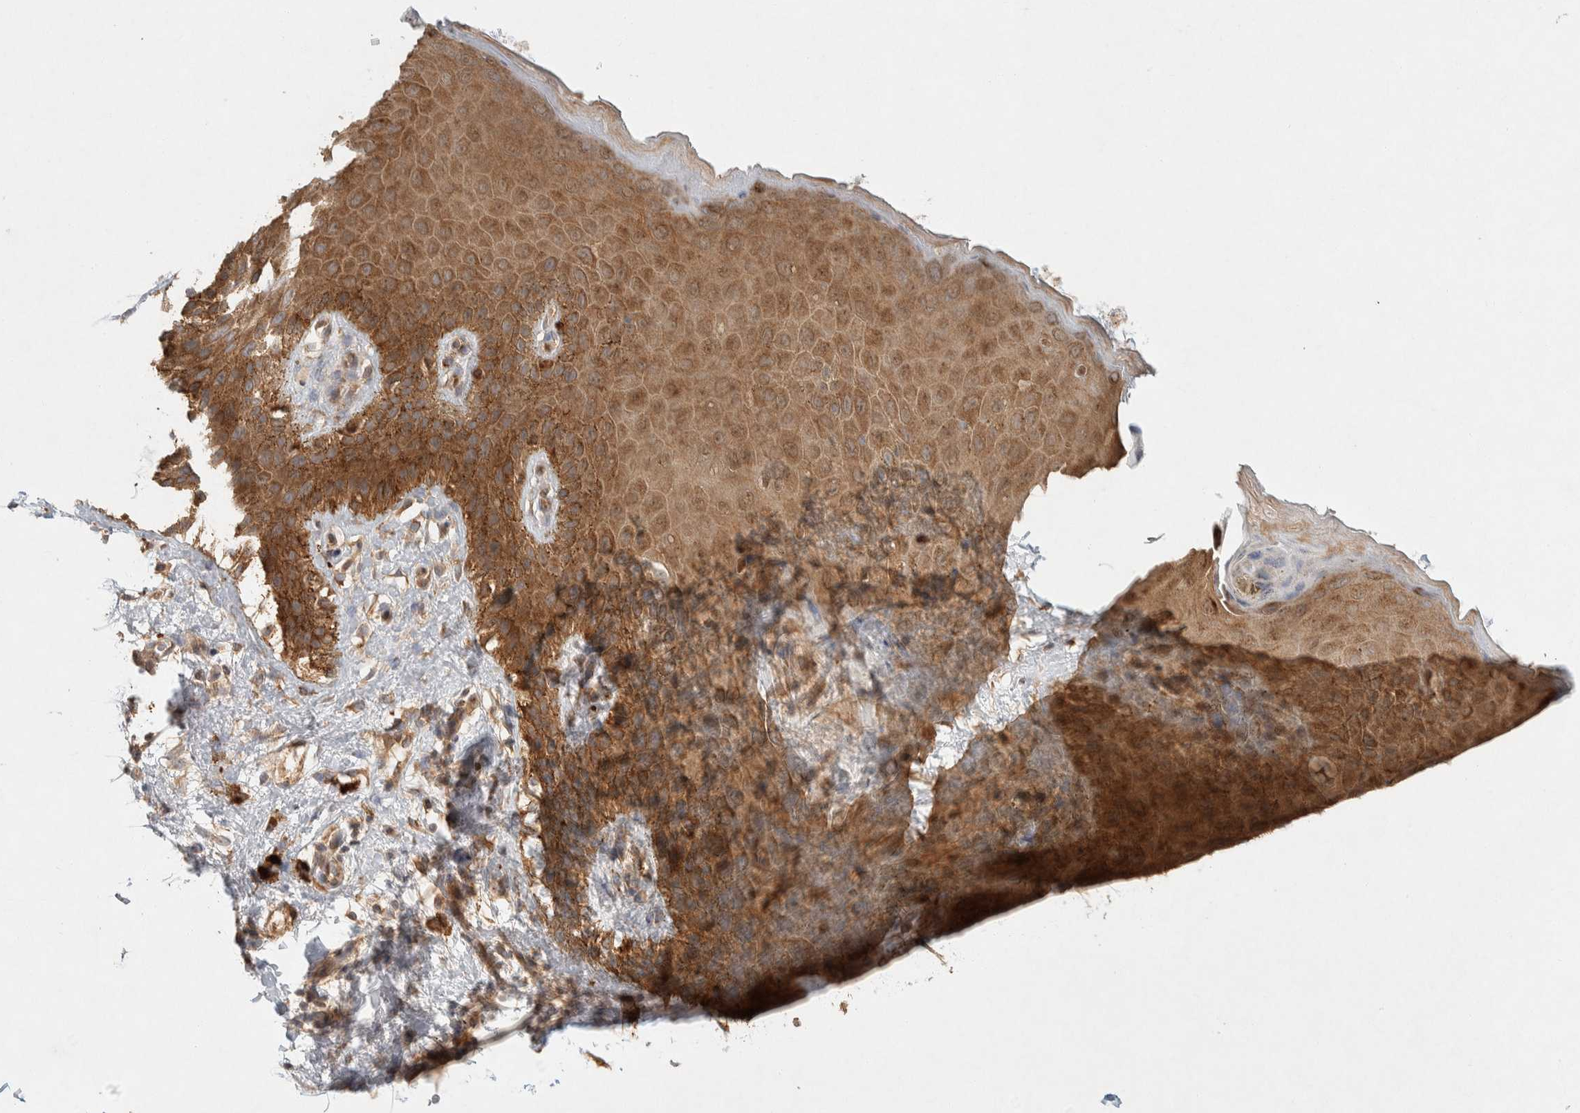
{"staining": {"intensity": "moderate", "quantity": ">75%", "location": "cytoplasmic/membranous,nuclear"}, "tissue": "skin", "cell_type": "Epidermal cells", "image_type": "normal", "snomed": [{"axis": "morphology", "description": "Normal tissue, NOS"}, {"axis": "topography", "description": "Anal"}], "caption": "Protein analysis of benign skin shows moderate cytoplasmic/membranous,nuclear staining in about >75% of epidermal cells. (DAB = brown stain, brightfield microscopy at high magnification).", "gene": "PXK", "patient": {"sex": "male", "age": 44}}